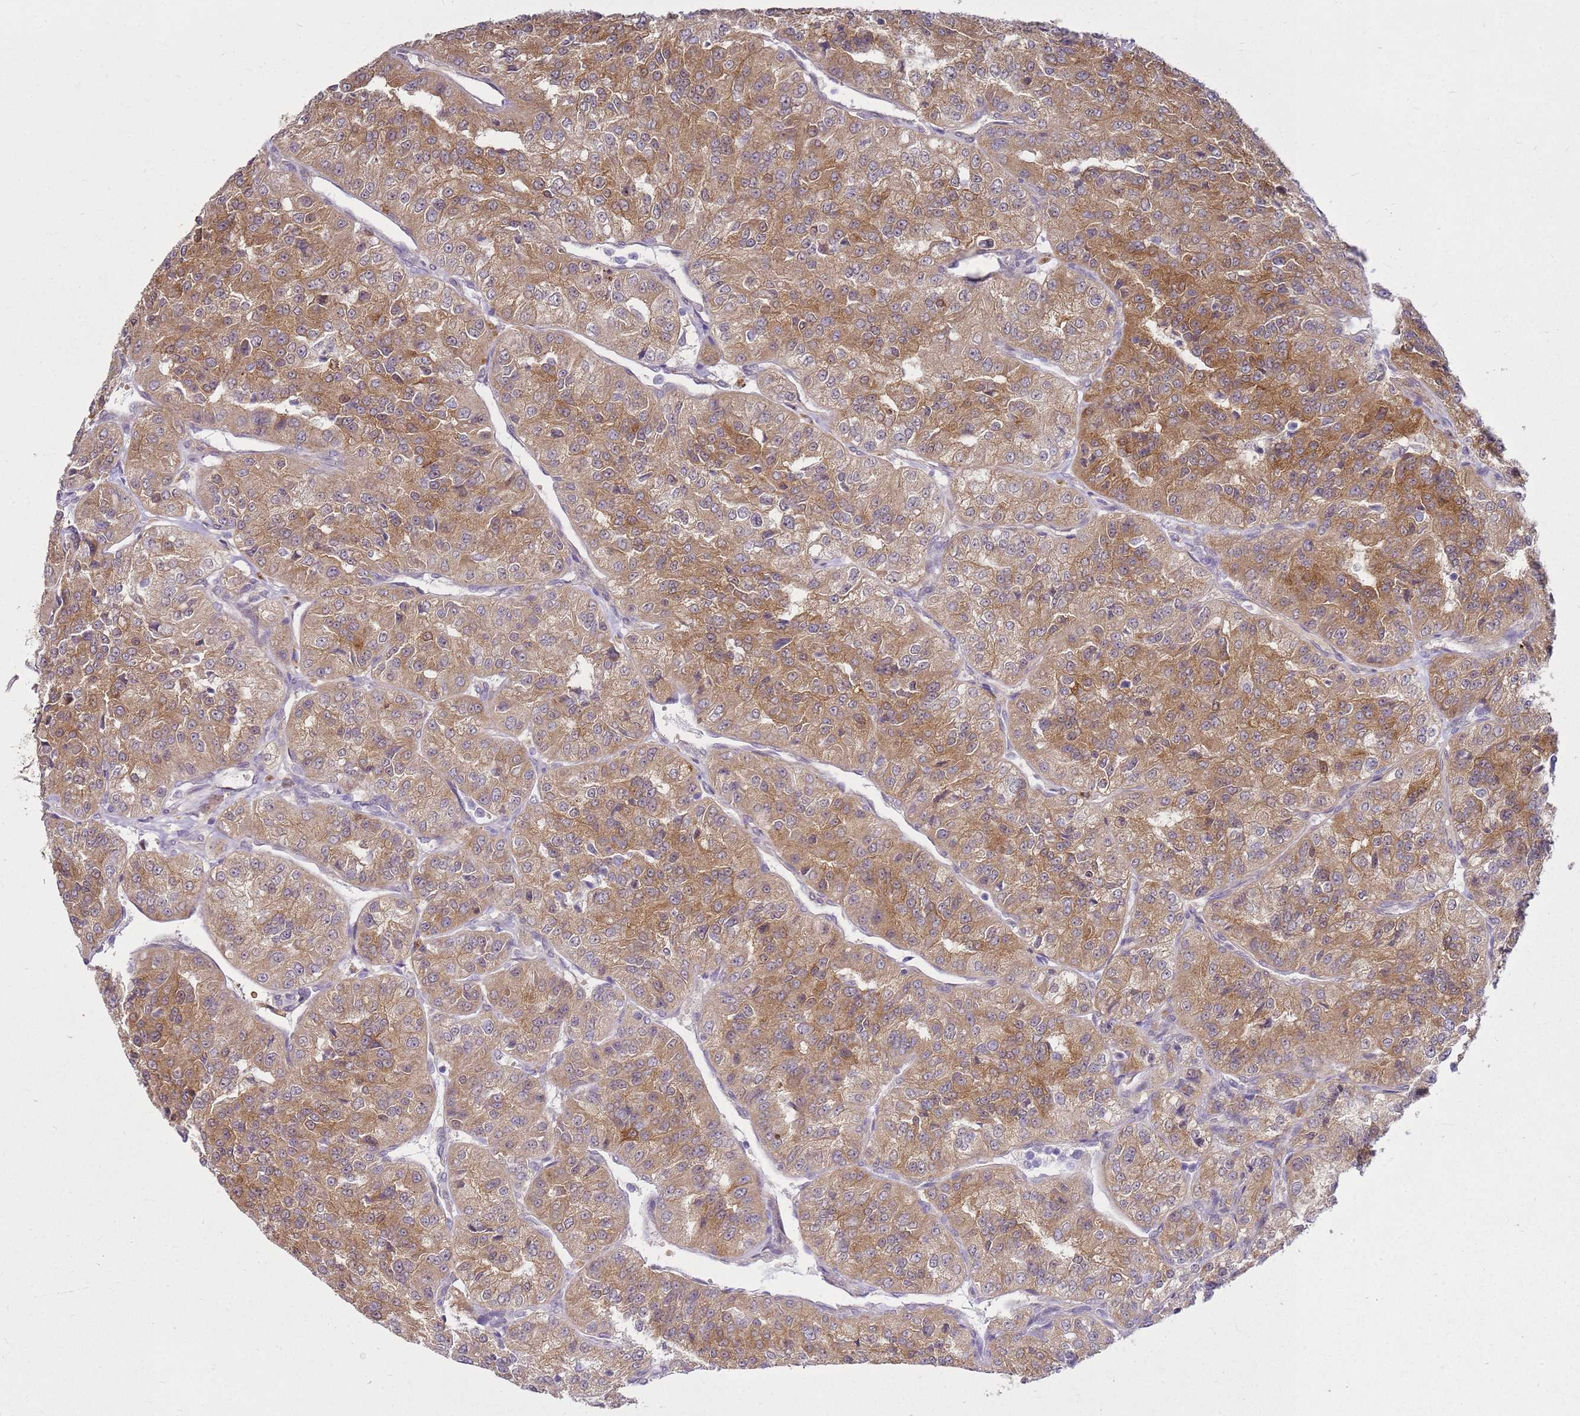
{"staining": {"intensity": "moderate", "quantity": ">75%", "location": "cytoplasmic/membranous"}, "tissue": "renal cancer", "cell_type": "Tumor cells", "image_type": "cancer", "snomed": [{"axis": "morphology", "description": "Adenocarcinoma, NOS"}, {"axis": "topography", "description": "Kidney"}], "caption": "Protein staining shows moderate cytoplasmic/membranous positivity in about >75% of tumor cells in adenocarcinoma (renal).", "gene": "HSPB1", "patient": {"sex": "female", "age": 63}}